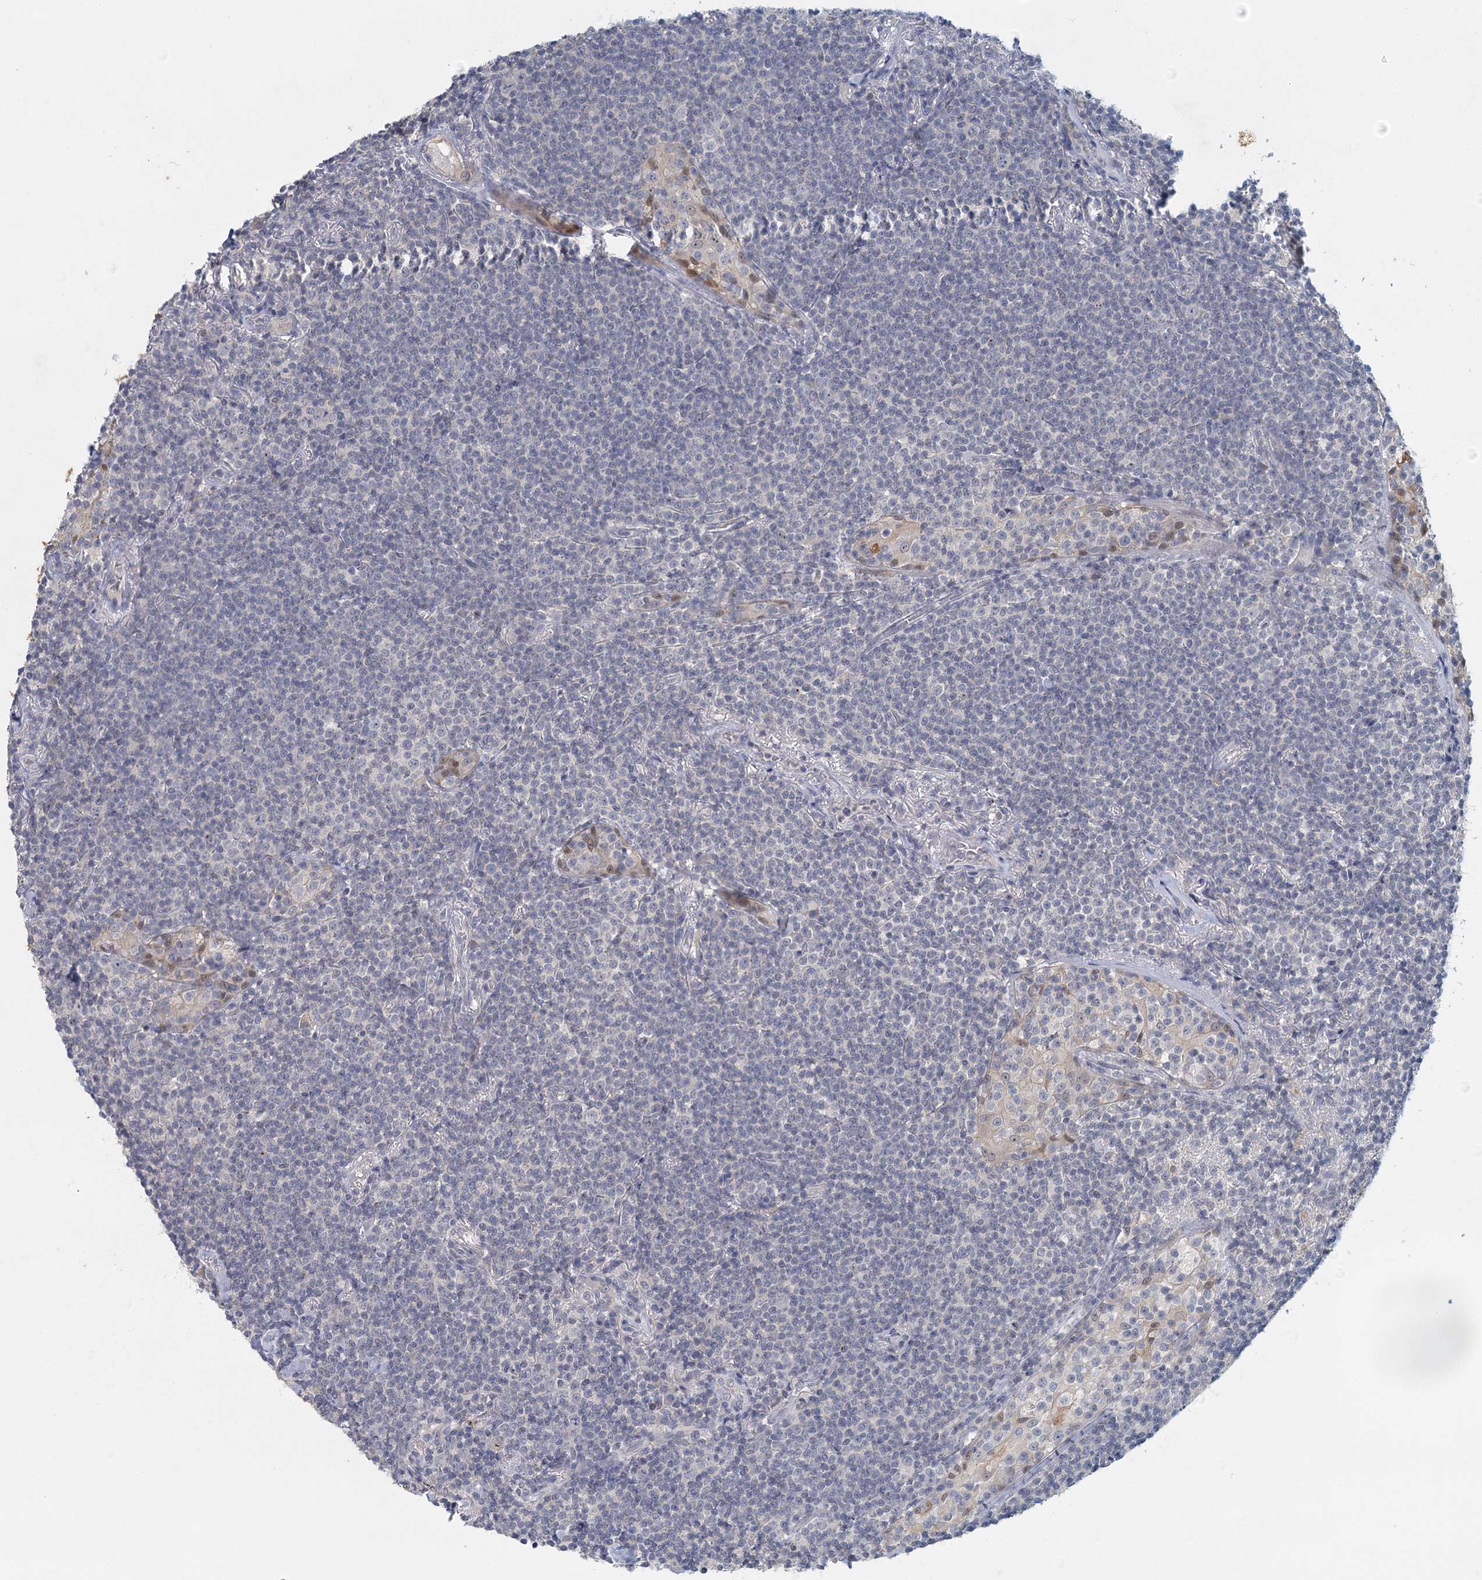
{"staining": {"intensity": "negative", "quantity": "none", "location": "none"}, "tissue": "lymphoma", "cell_type": "Tumor cells", "image_type": "cancer", "snomed": [{"axis": "morphology", "description": "Malignant lymphoma, non-Hodgkin's type, Low grade"}, {"axis": "topography", "description": "Lung"}], "caption": "Immunohistochemistry histopathology image of neoplastic tissue: low-grade malignant lymphoma, non-Hodgkin's type stained with DAB (3,3'-diaminobenzidine) reveals no significant protein staining in tumor cells.", "gene": "MYO7B", "patient": {"sex": "female", "age": 71}}